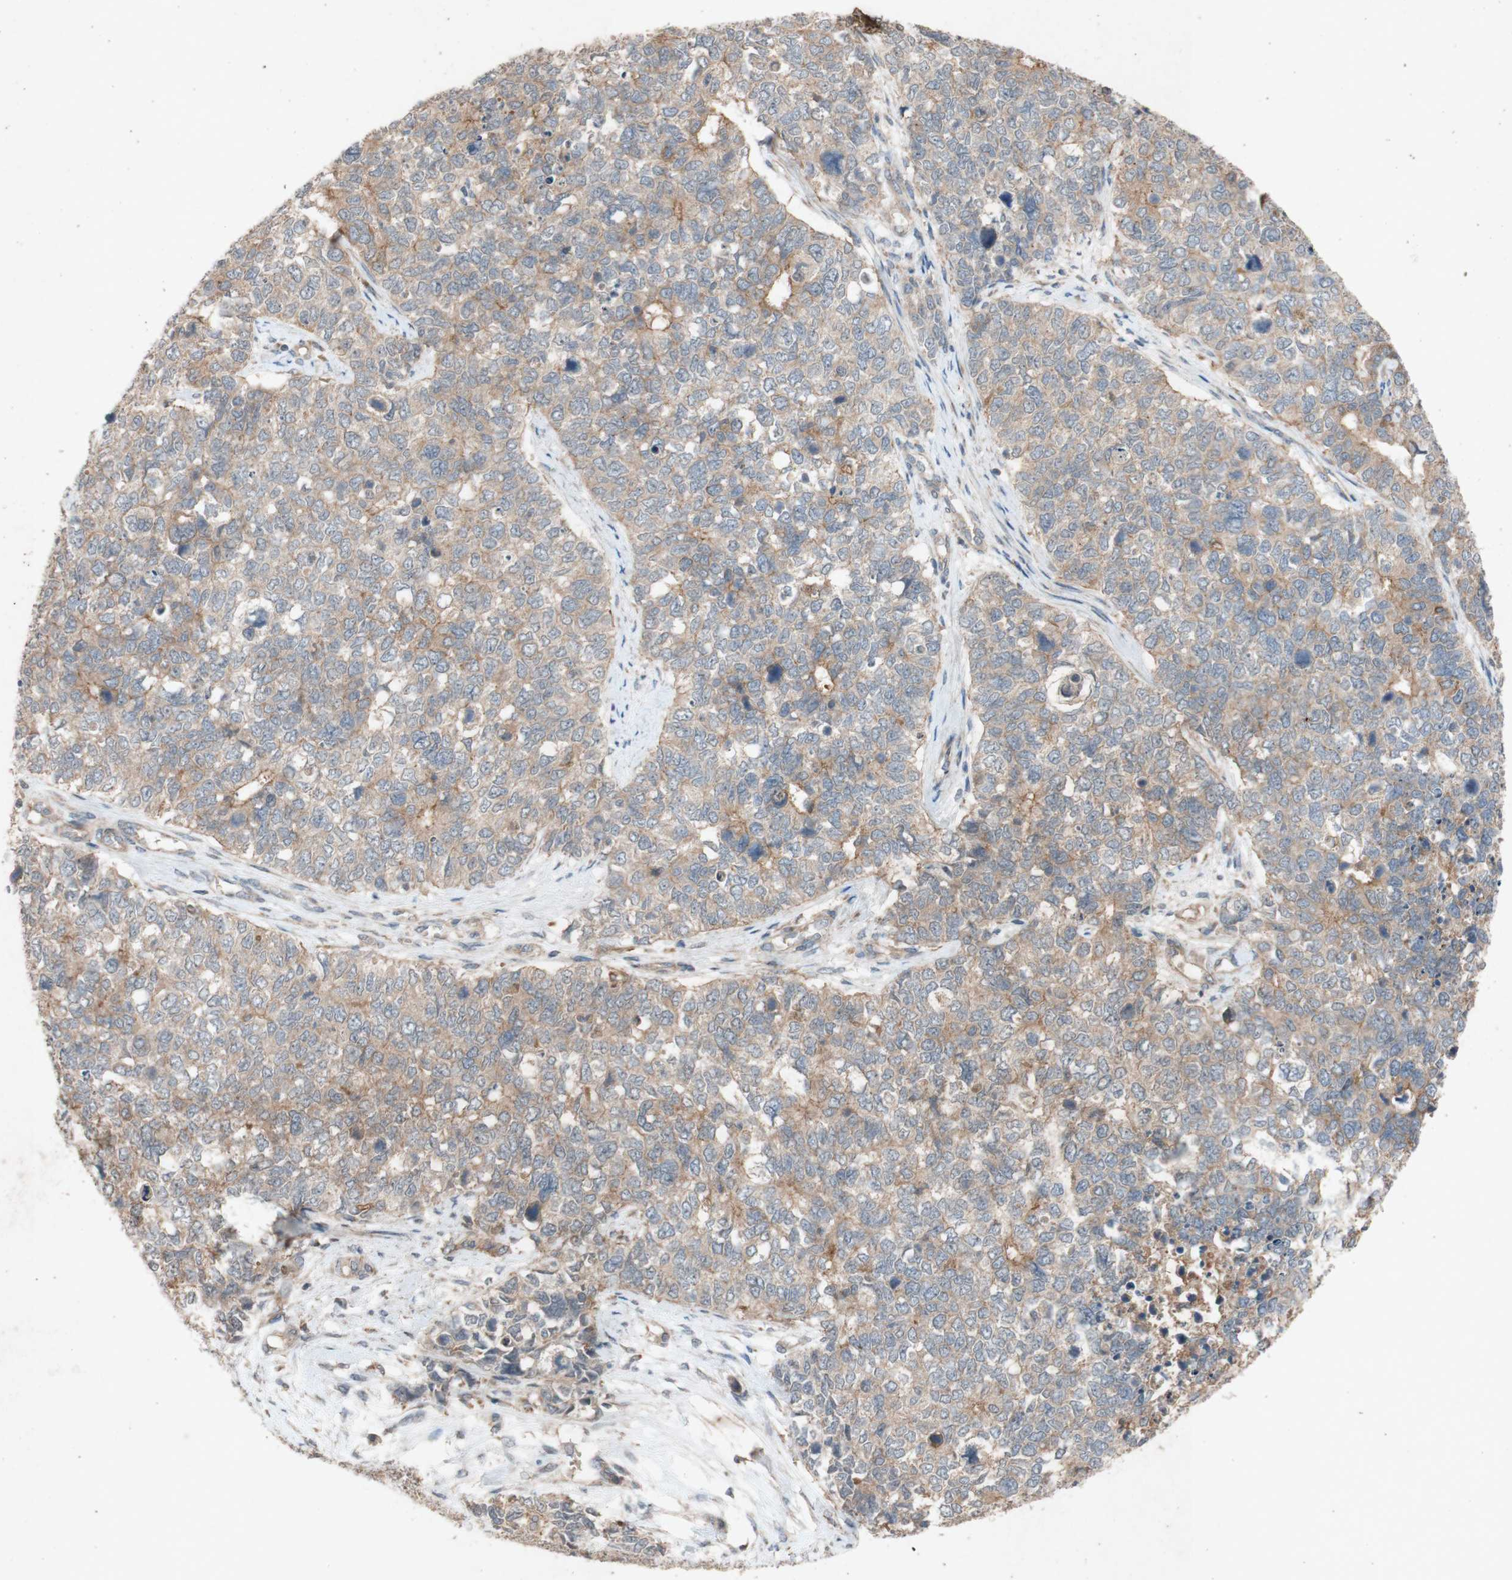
{"staining": {"intensity": "weak", "quantity": "25%-75%", "location": "cytoplasmic/membranous"}, "tissue": "cervical cancer", "cell_type": "Tumor cells", "image_type": "cancer", "snomed": [{"axis": "morphology", "description": "Squamous cell carcinoma, NOS"}, {"axis": "topography", "description": "Cervix"}], "caption": "Immunohistochemistry of human cervical cancer displays low levels of weak cytoplasmic/membranous staining in approximately 25%-75% of tumor cells.", "gene": "ATP6V1F", "patient": {"sex": "female", "age": 63}}